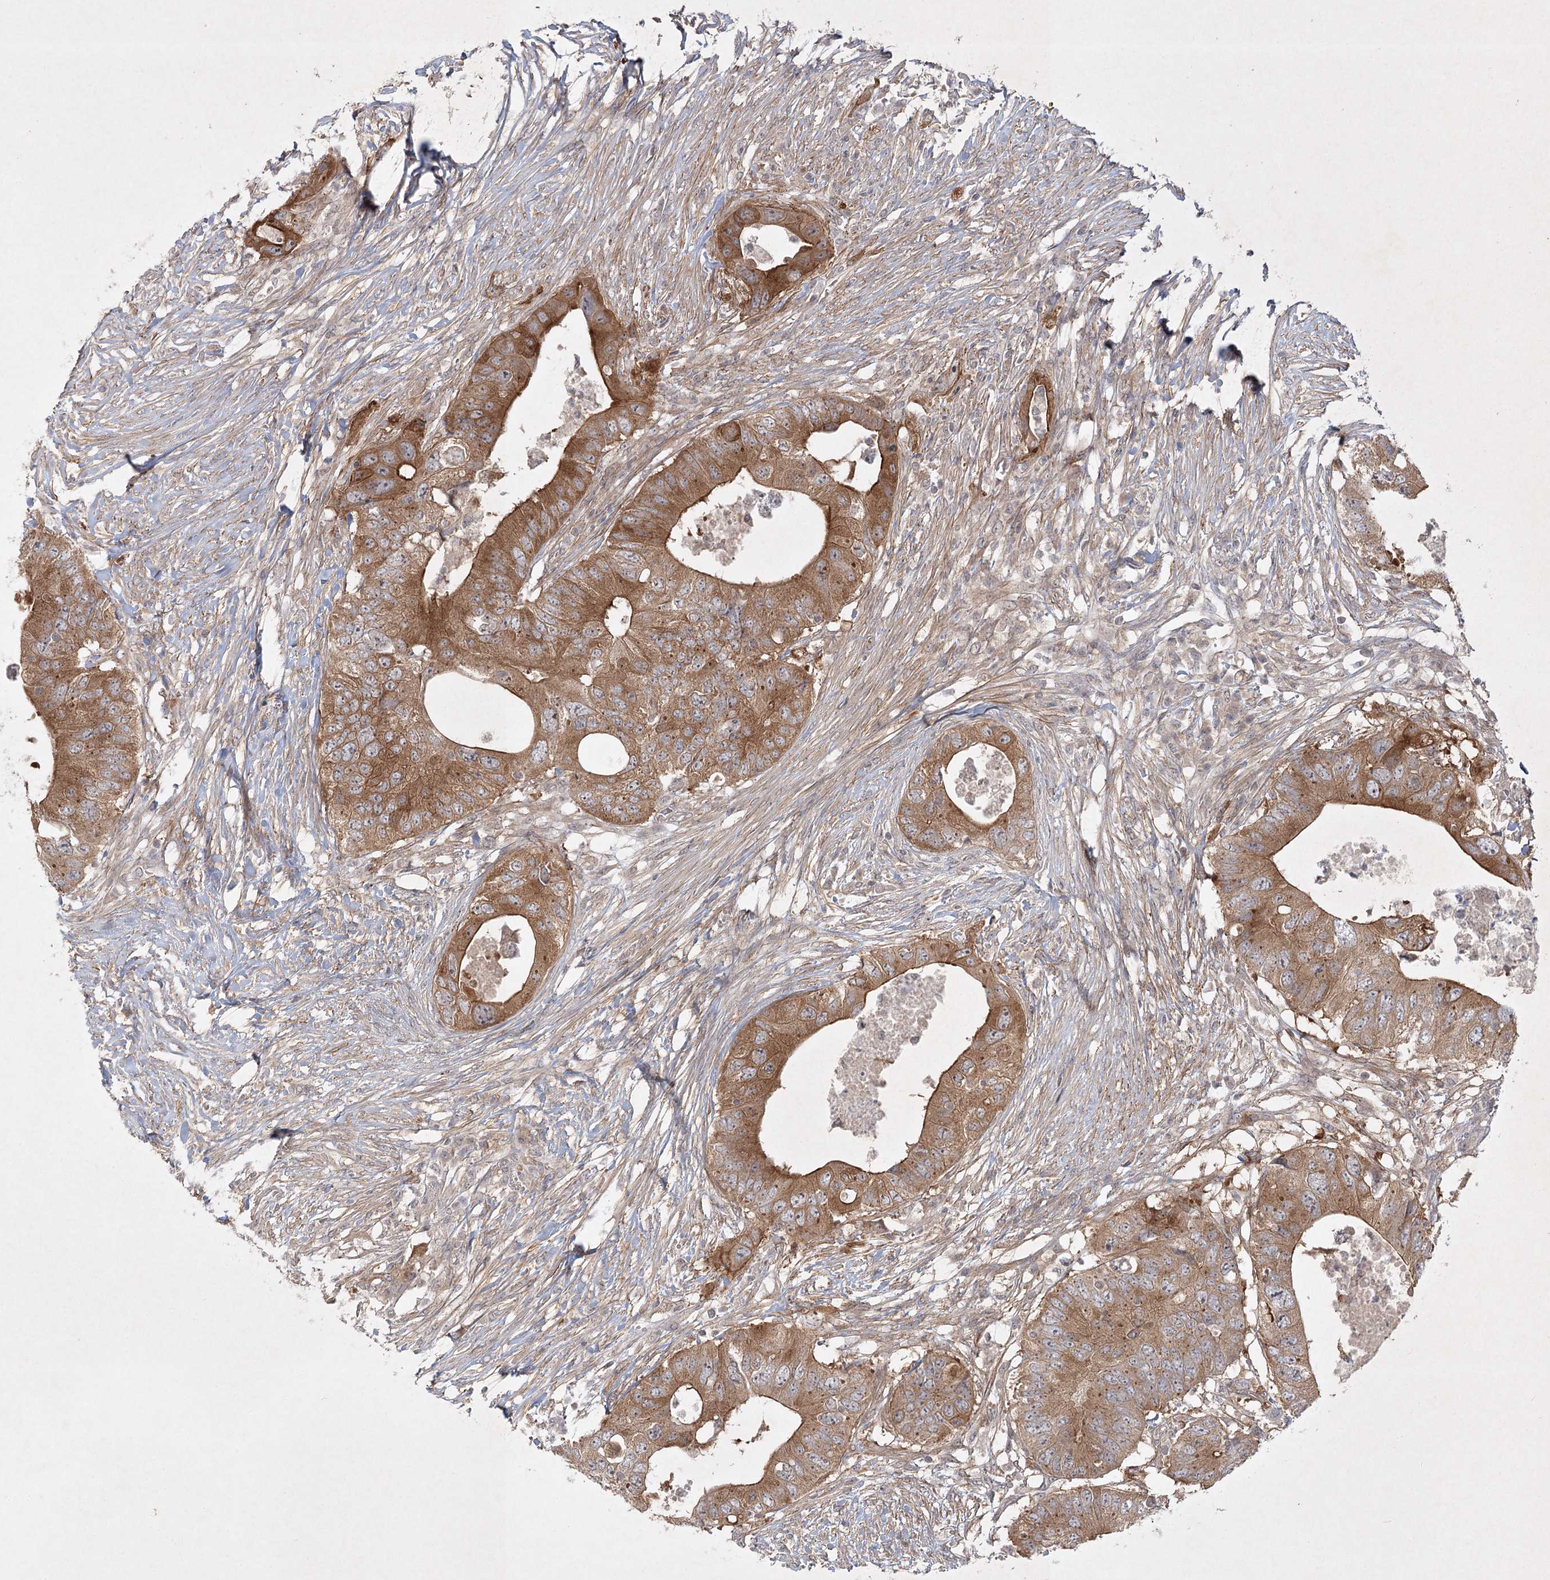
{"staining": {"intensity": "moderate", "quantity": ">75%", "location": "cytoplasmic/membranous"}, "tissue": "colorectal cancer", "cell_type": "Tumor cells", "image_type": "cancer", "snomed": [{"axis": "morphology", "description": "Adenocarcinoma, NOS"}, {"axis": "topography", "description": "Colon"}], "caption": "Protein analysis of colorectal cancer (adenocarcinoma) tissue exhibits moderate cytoplasmic/membranous staining in about >75% of tumor cells. (Brightfield microscopy of DAB IHC at high magnification).", "gene": "SH2D3A", "patient": {"sex": "male", "age": 71}}